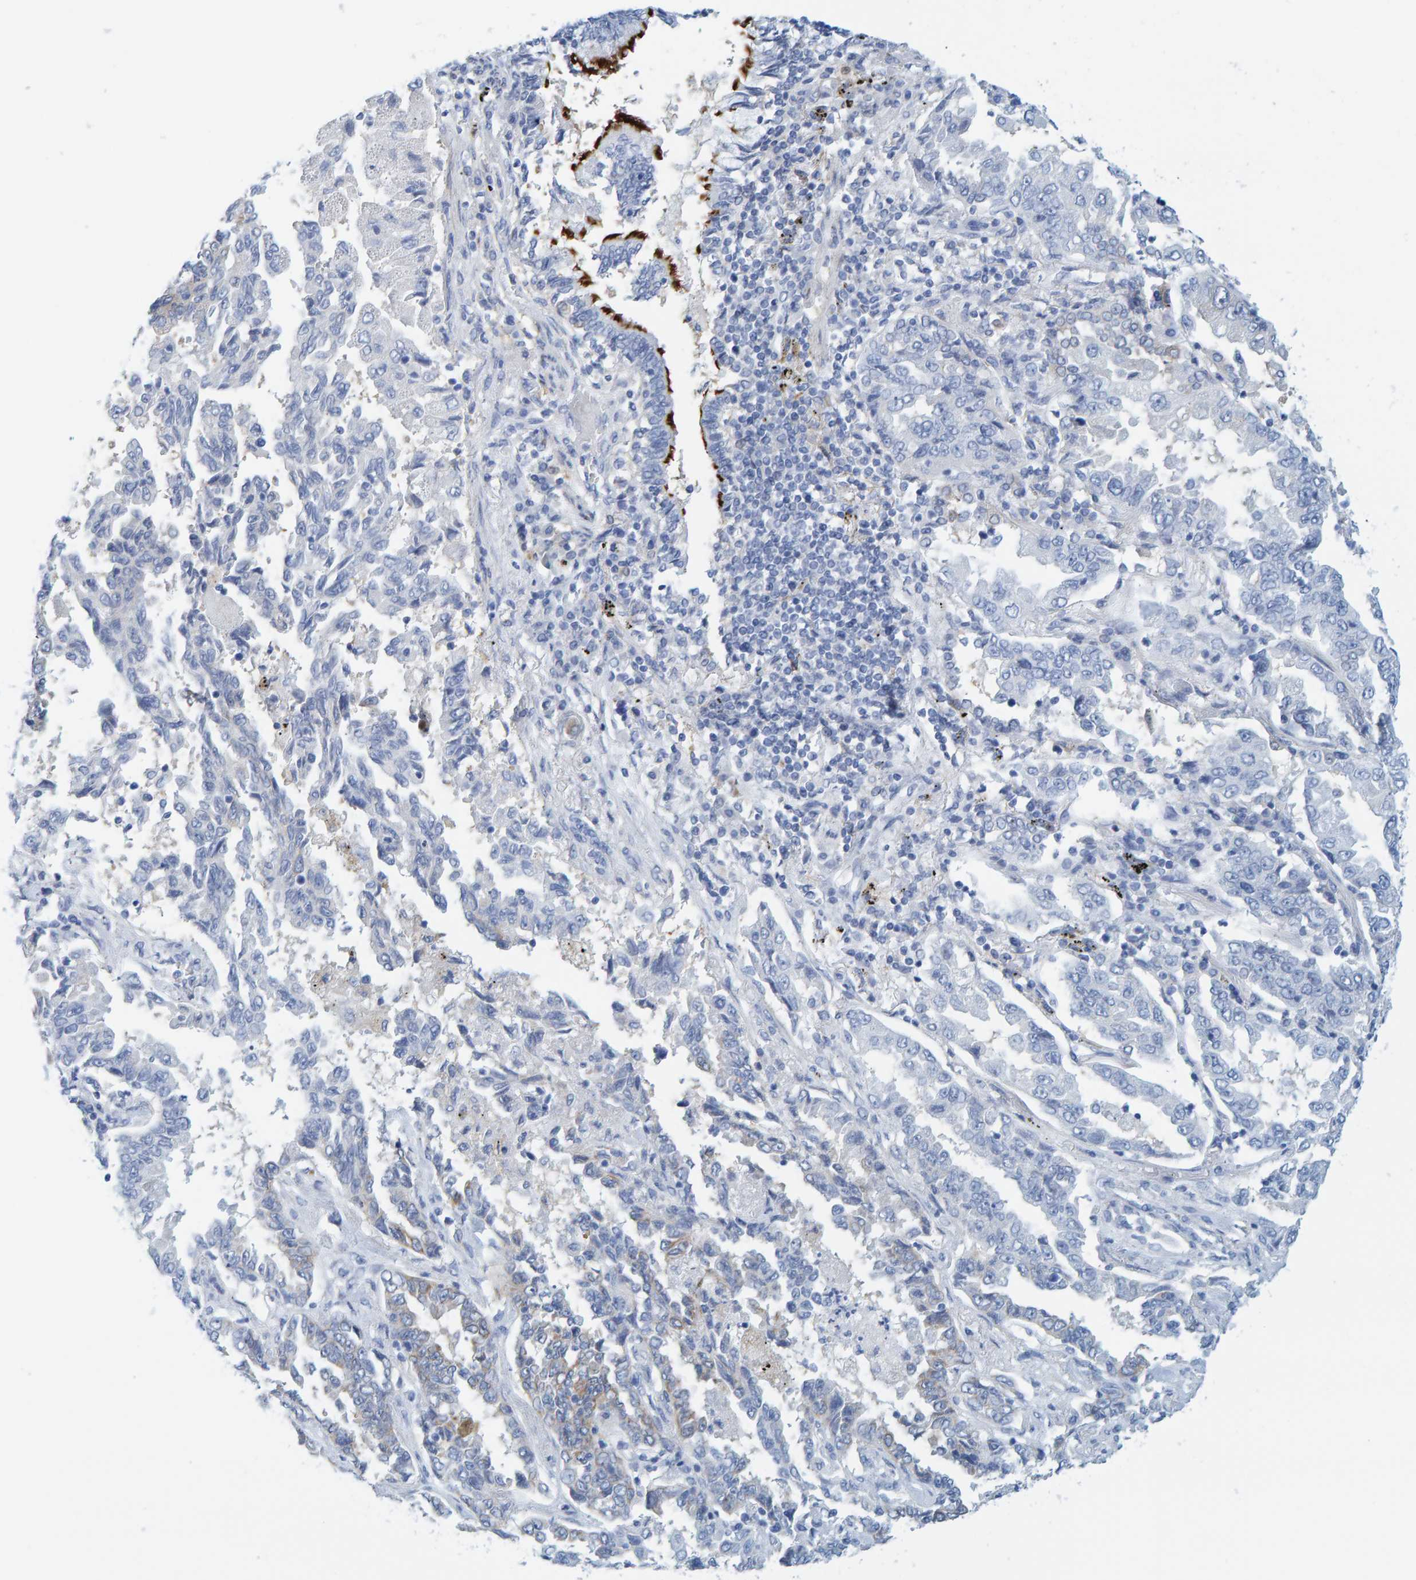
{"staining": {"intensity": "weak", "quantity": "<25%", "location": "cytoplasmic/membranous"}, "tissue": "lung cancer", "cell_type": "Tumor cells", "image_type": "cancer", "snomed": [{"axis": "morphology", "description": "Adenocarcinoma, NOS"}, {"axis": "topography", "description": "Lung"}], "caption": "Protein analysis of lung adenocarcinoma shows no significant expression in tumor cells. (DAB (3,3'-diaminobenzidine) IHC, high magnification).", "gene": "KLHL11", "patient": {"sex": "female", "age": 51}}